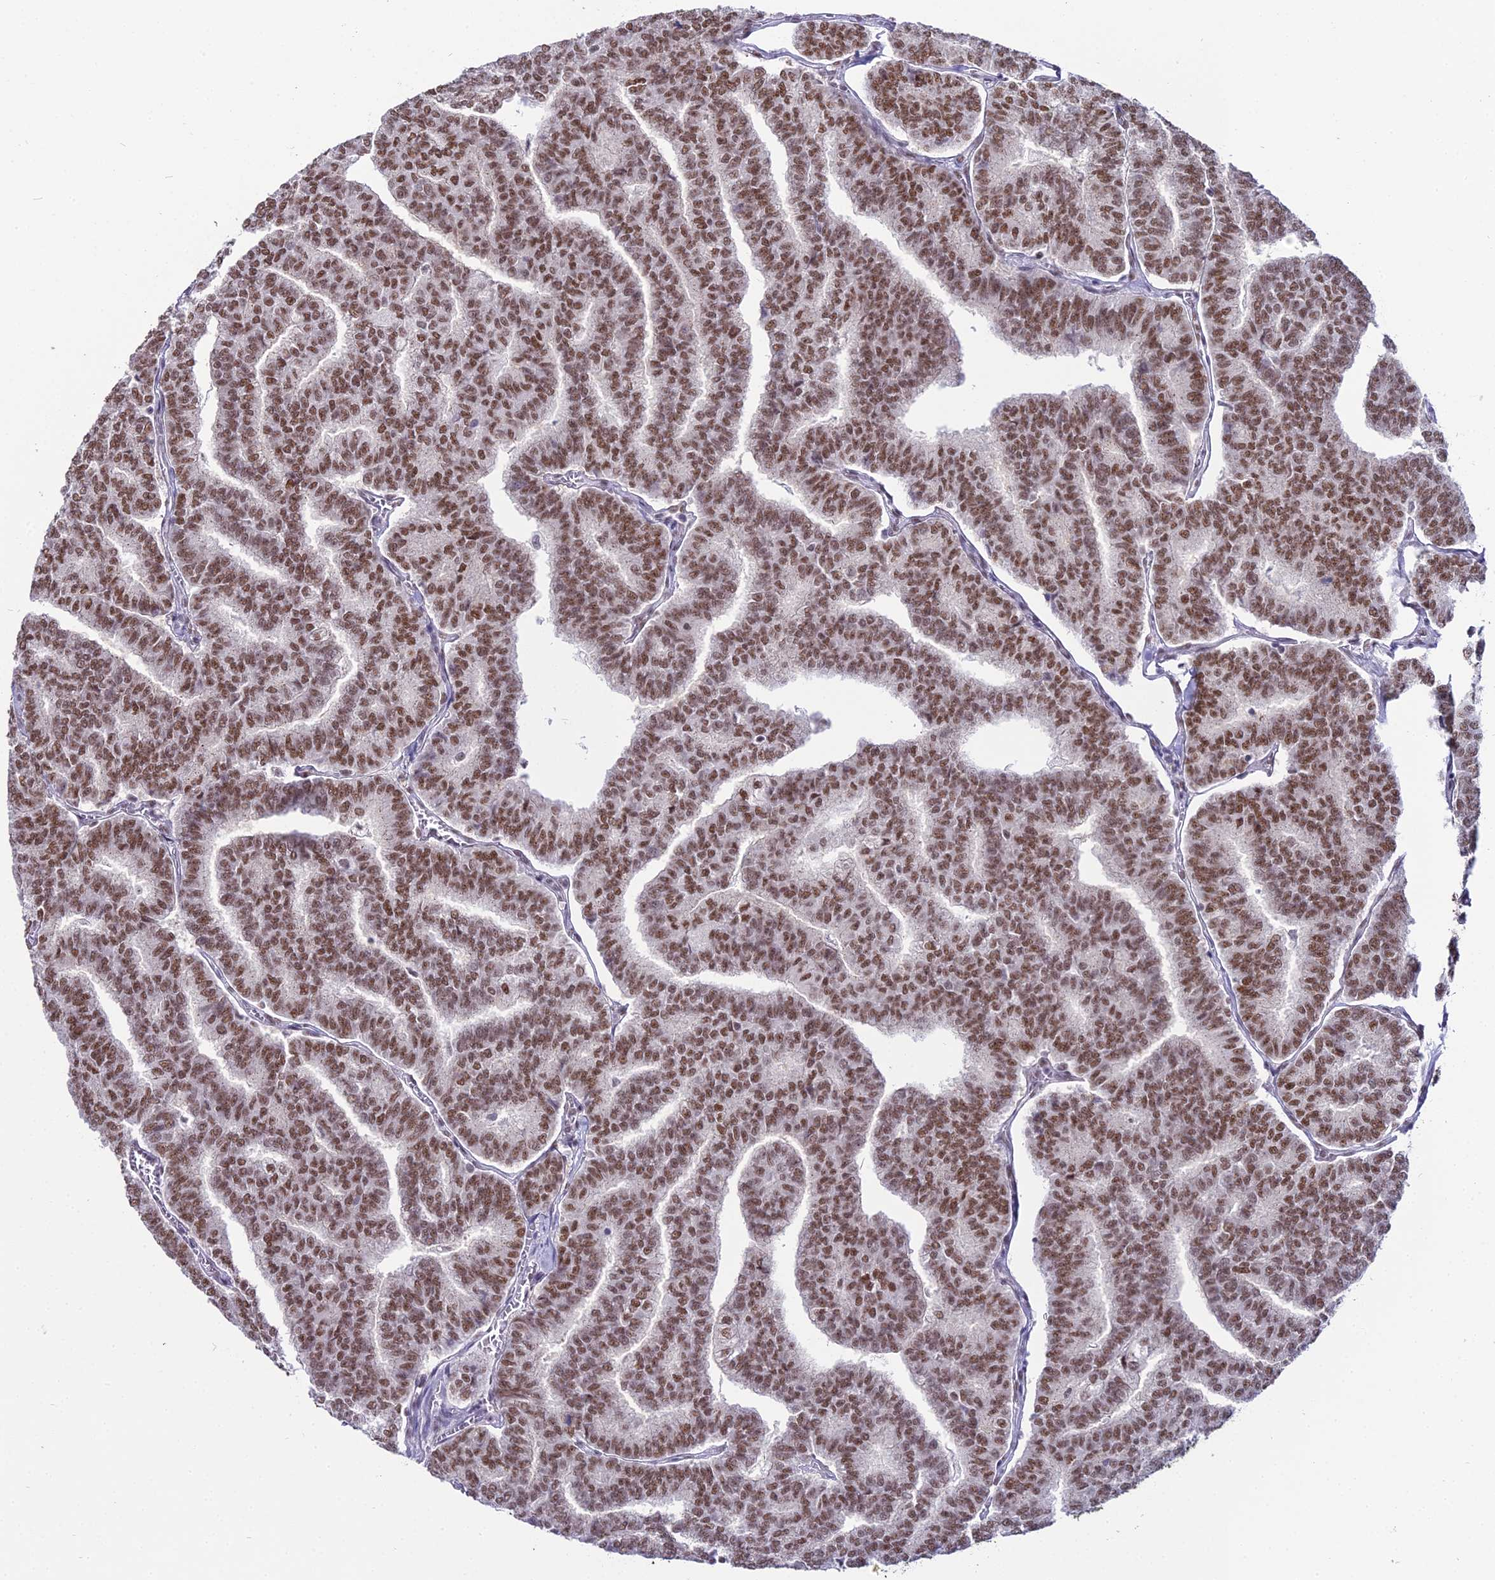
{"staining": {"intensity": "moderate", "quantity": ">75%", "location": "nuclear"}, "tissue": "thyroid cancer", "cell_type": "Tumor cells", "image_type": "cancer", "snomed": [{"axis": "morphology", "description": "Papillary adenocarcinoma, NOS"}, {"axis": "topography", "description": "Thyroid gland"}], "caption": "There is medium levels of moderate nuclear staining in tumor cells of thyroid cancer (papillary adenocarcinoma), as demonstrated by immunohistochemical staining (brown color).", "gene": "RBM12", "patient": {"sex": "female", "age": 35}}